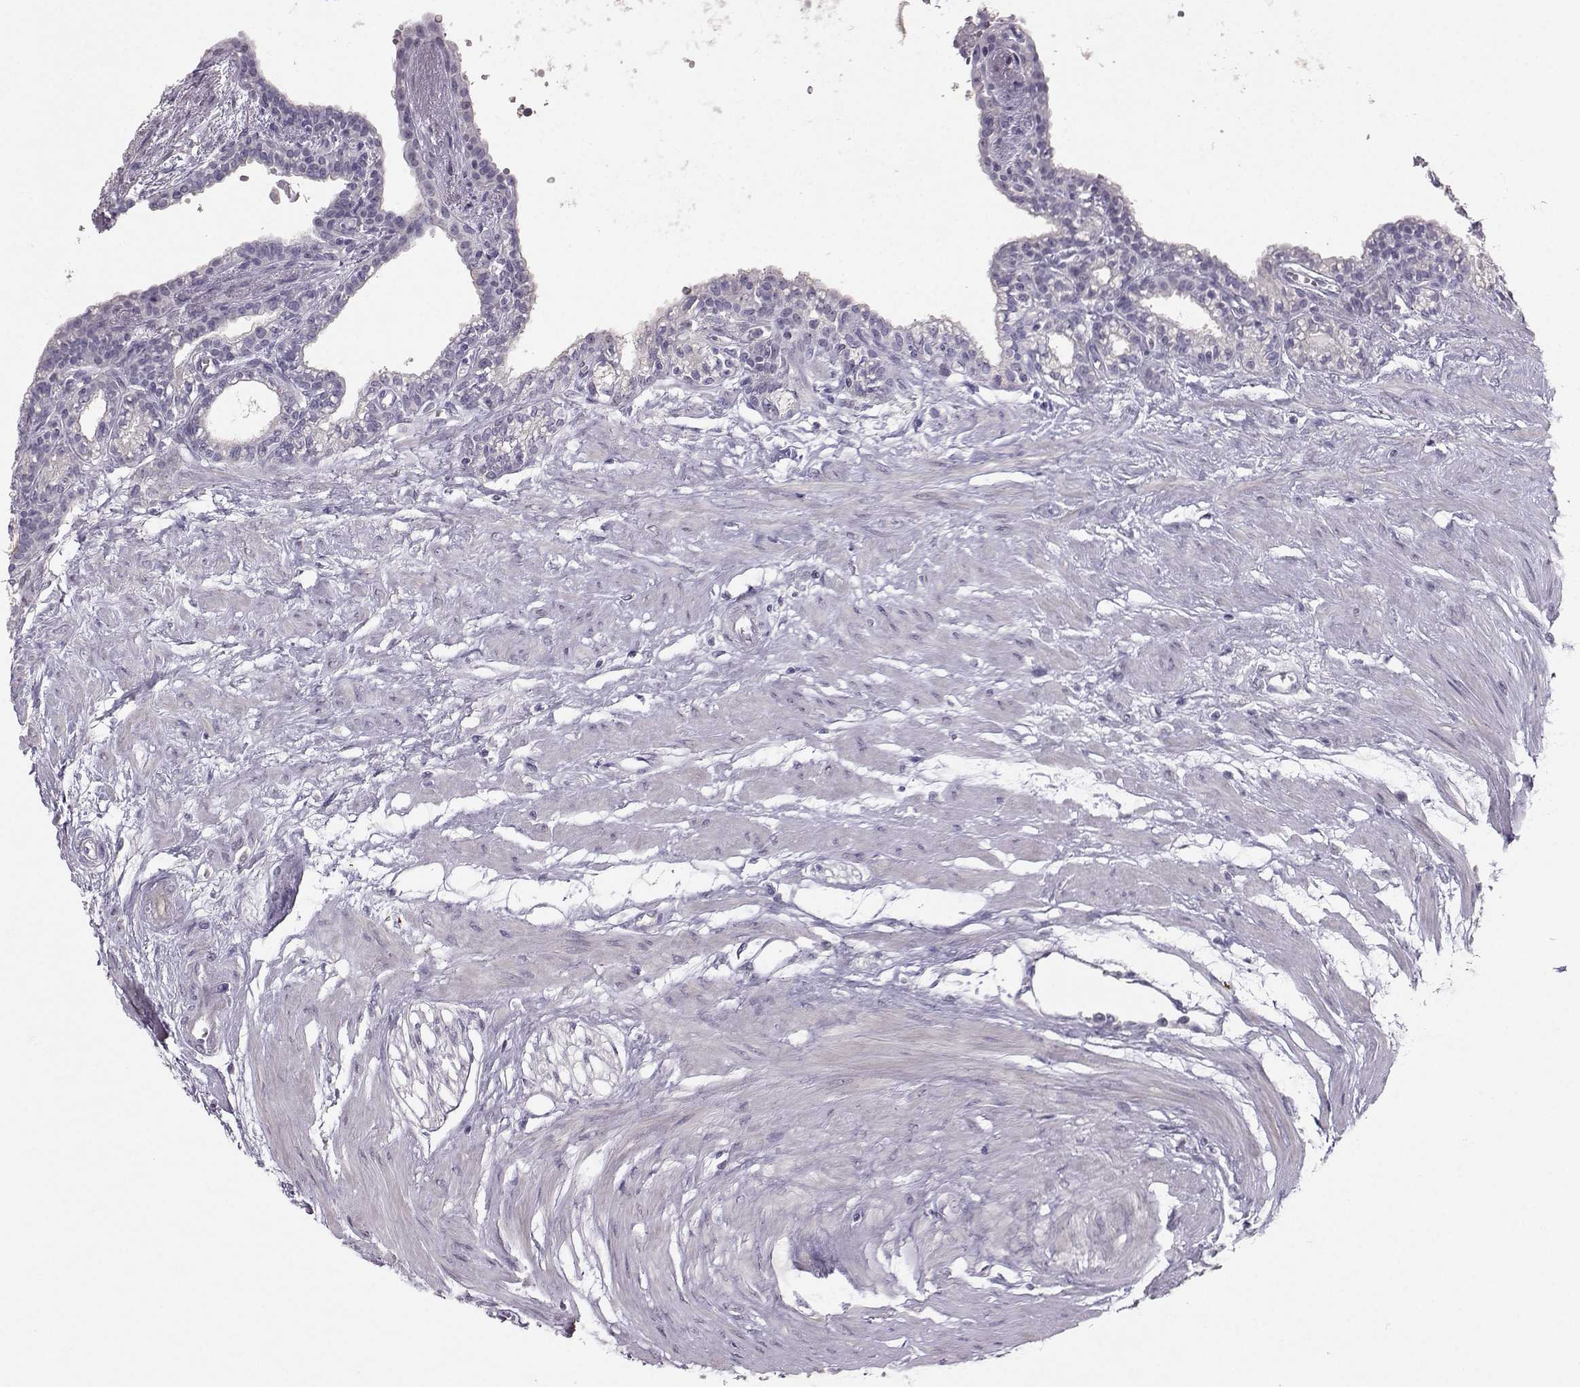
{"staining": {"intensity": "negative", "quantity": "none", "location": "none"}, "tissue": "seminal vesicle", "cell_type": "Glandular cells", "image_type": "normal", "snomed": [{"axis": "morphology", "description": "Normal tissue, NOS"}, {"axis": "morphology", "description": "Urothelial carcinoma, NOS"}, {"axis": "topography", "description": "Urinary bladder"}, {"axis": "topography", "description": "Seminal veicle"}], "caption": "Glandular cells show no significant staining in benign seminal vesicle.", "gene": "PKP2", "patient": {"sex": "male", "age": 76}}